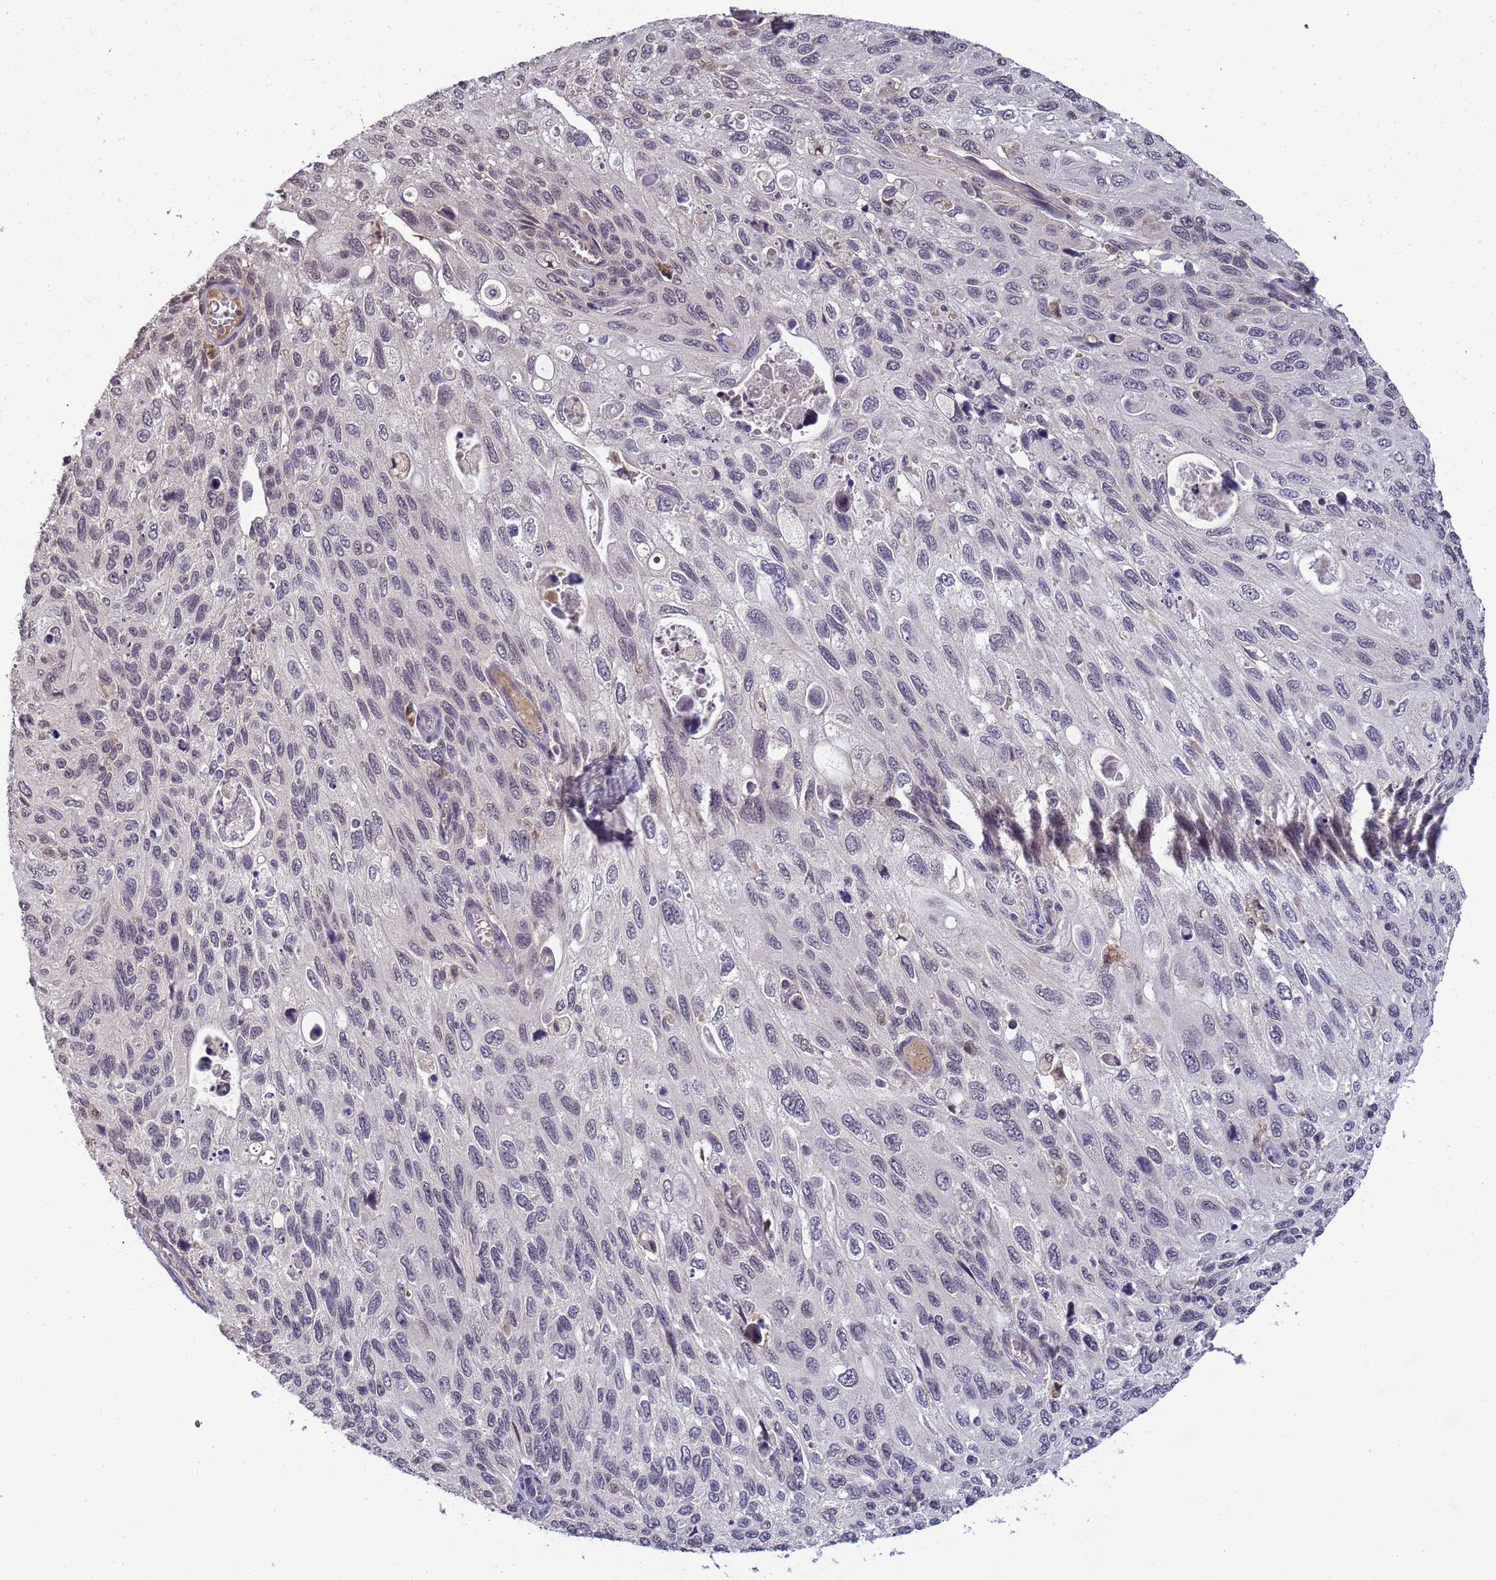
{"staining": {"intensity": "negative", "quantity": "none", "location": "none"}, "tissue": "cervical cancer", "cell_type": "Tumor cells", "image_type": "cancer", "snomed": [{"axis": "morphology", "description": "Squamous cell carcinoma, NOS"}, {"axis": "topography", "description": "Cervix"}], "caption": "IHC image of neoplastic tissue: human cervical squamous cell carcinoma stained with DAB demonstrates no significant protein expression in tumor cells.", "gene": "MYL7", "patient": {"sex": "female", "age": 70}}